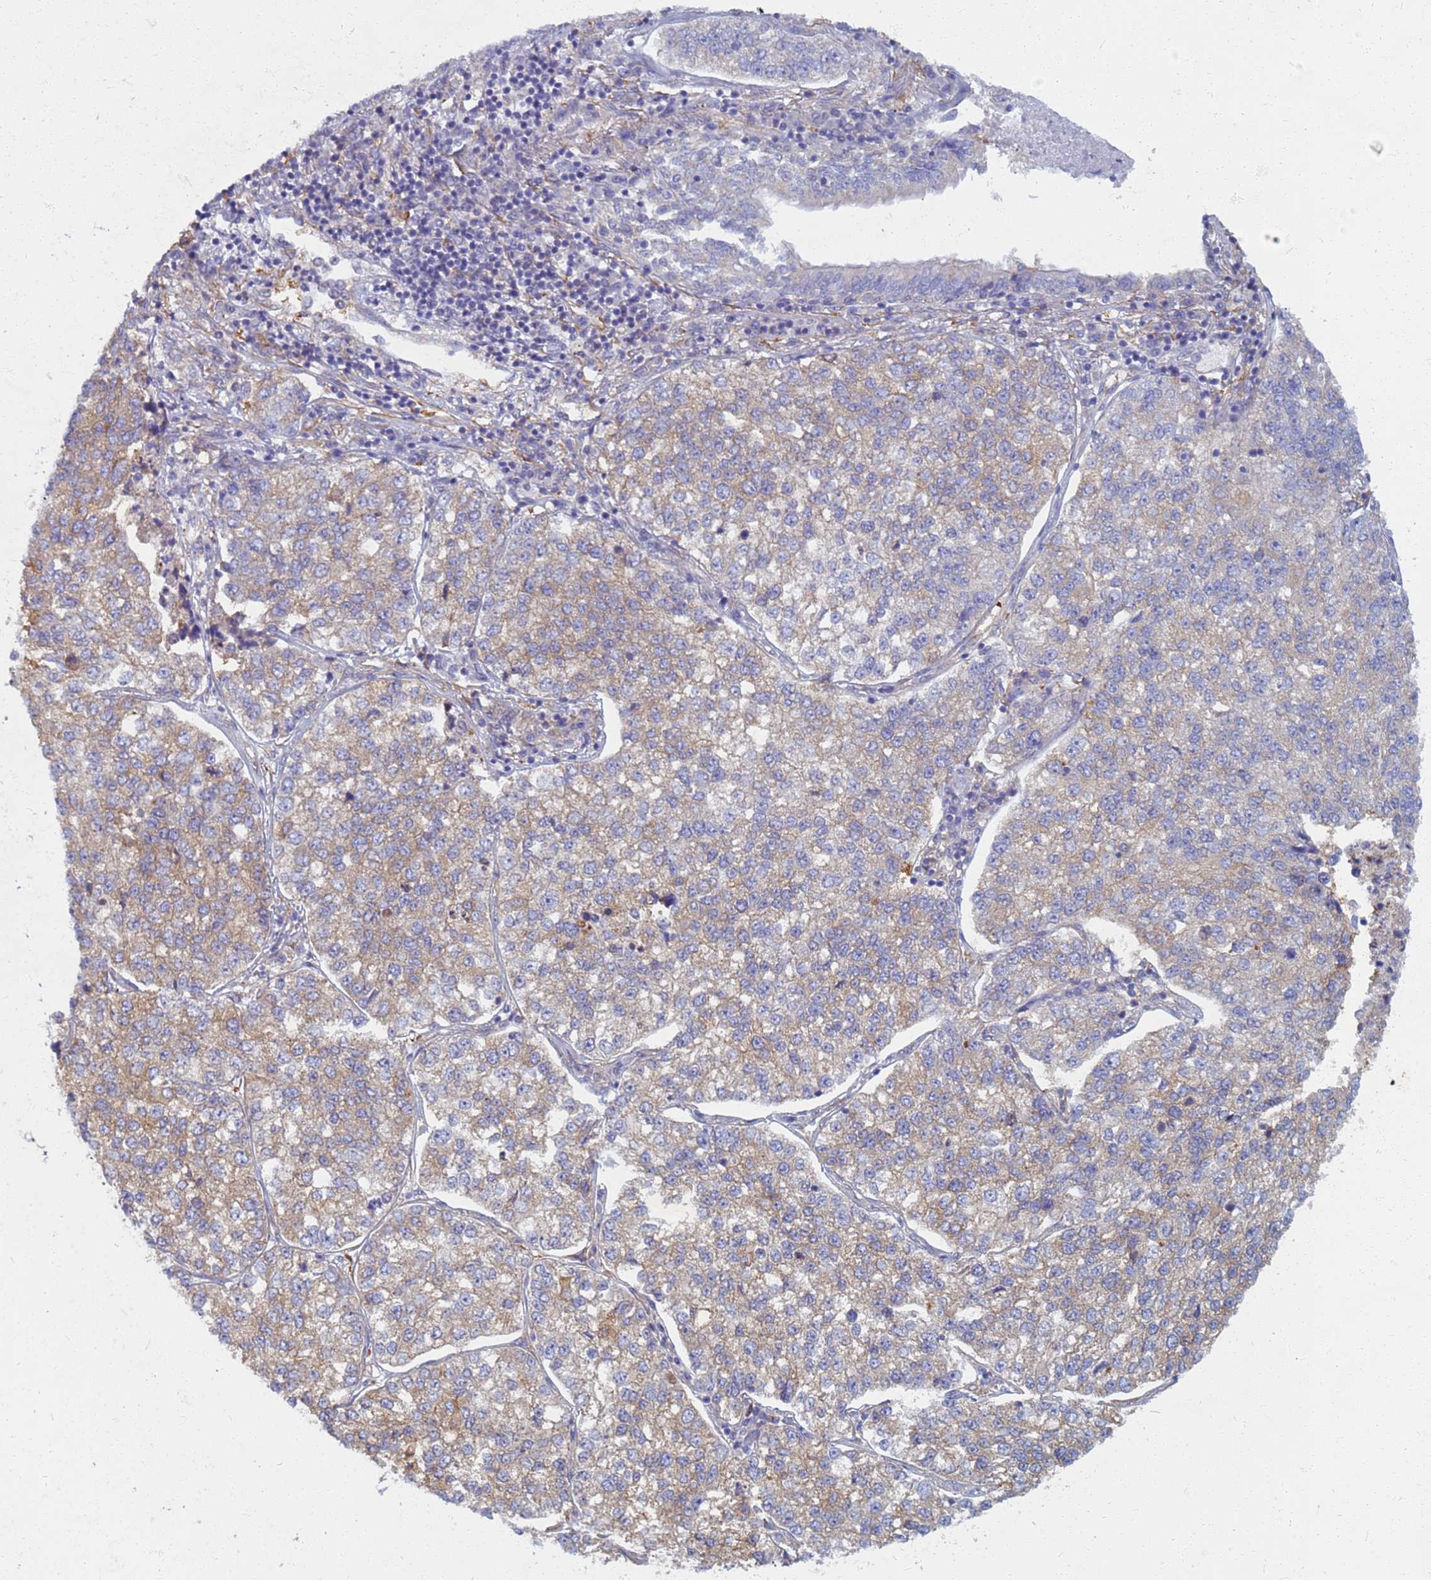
{"staining": {"intensity": "weak", "quantity": "25%-75%", "location": "cytoplasmic/membranous"}, "tissue": "lung cancer", "cell_type": "Tumor cells", "image_type": "cancer", "snomed": [{"axis": "morphology", "description": "Adenocarcinoma, NOS"}, {"axis": "topography", "description": "Lung"}], "caption": "Immunohistochemistry micrograph of human lung cancer stained for a protein (brown), which displays low levels of weak cytoplasmic/membranous expression in about 25%-75% of tumor cells.", "gene": "EEA1", "patient": {"sex": "male", "age": 49}}